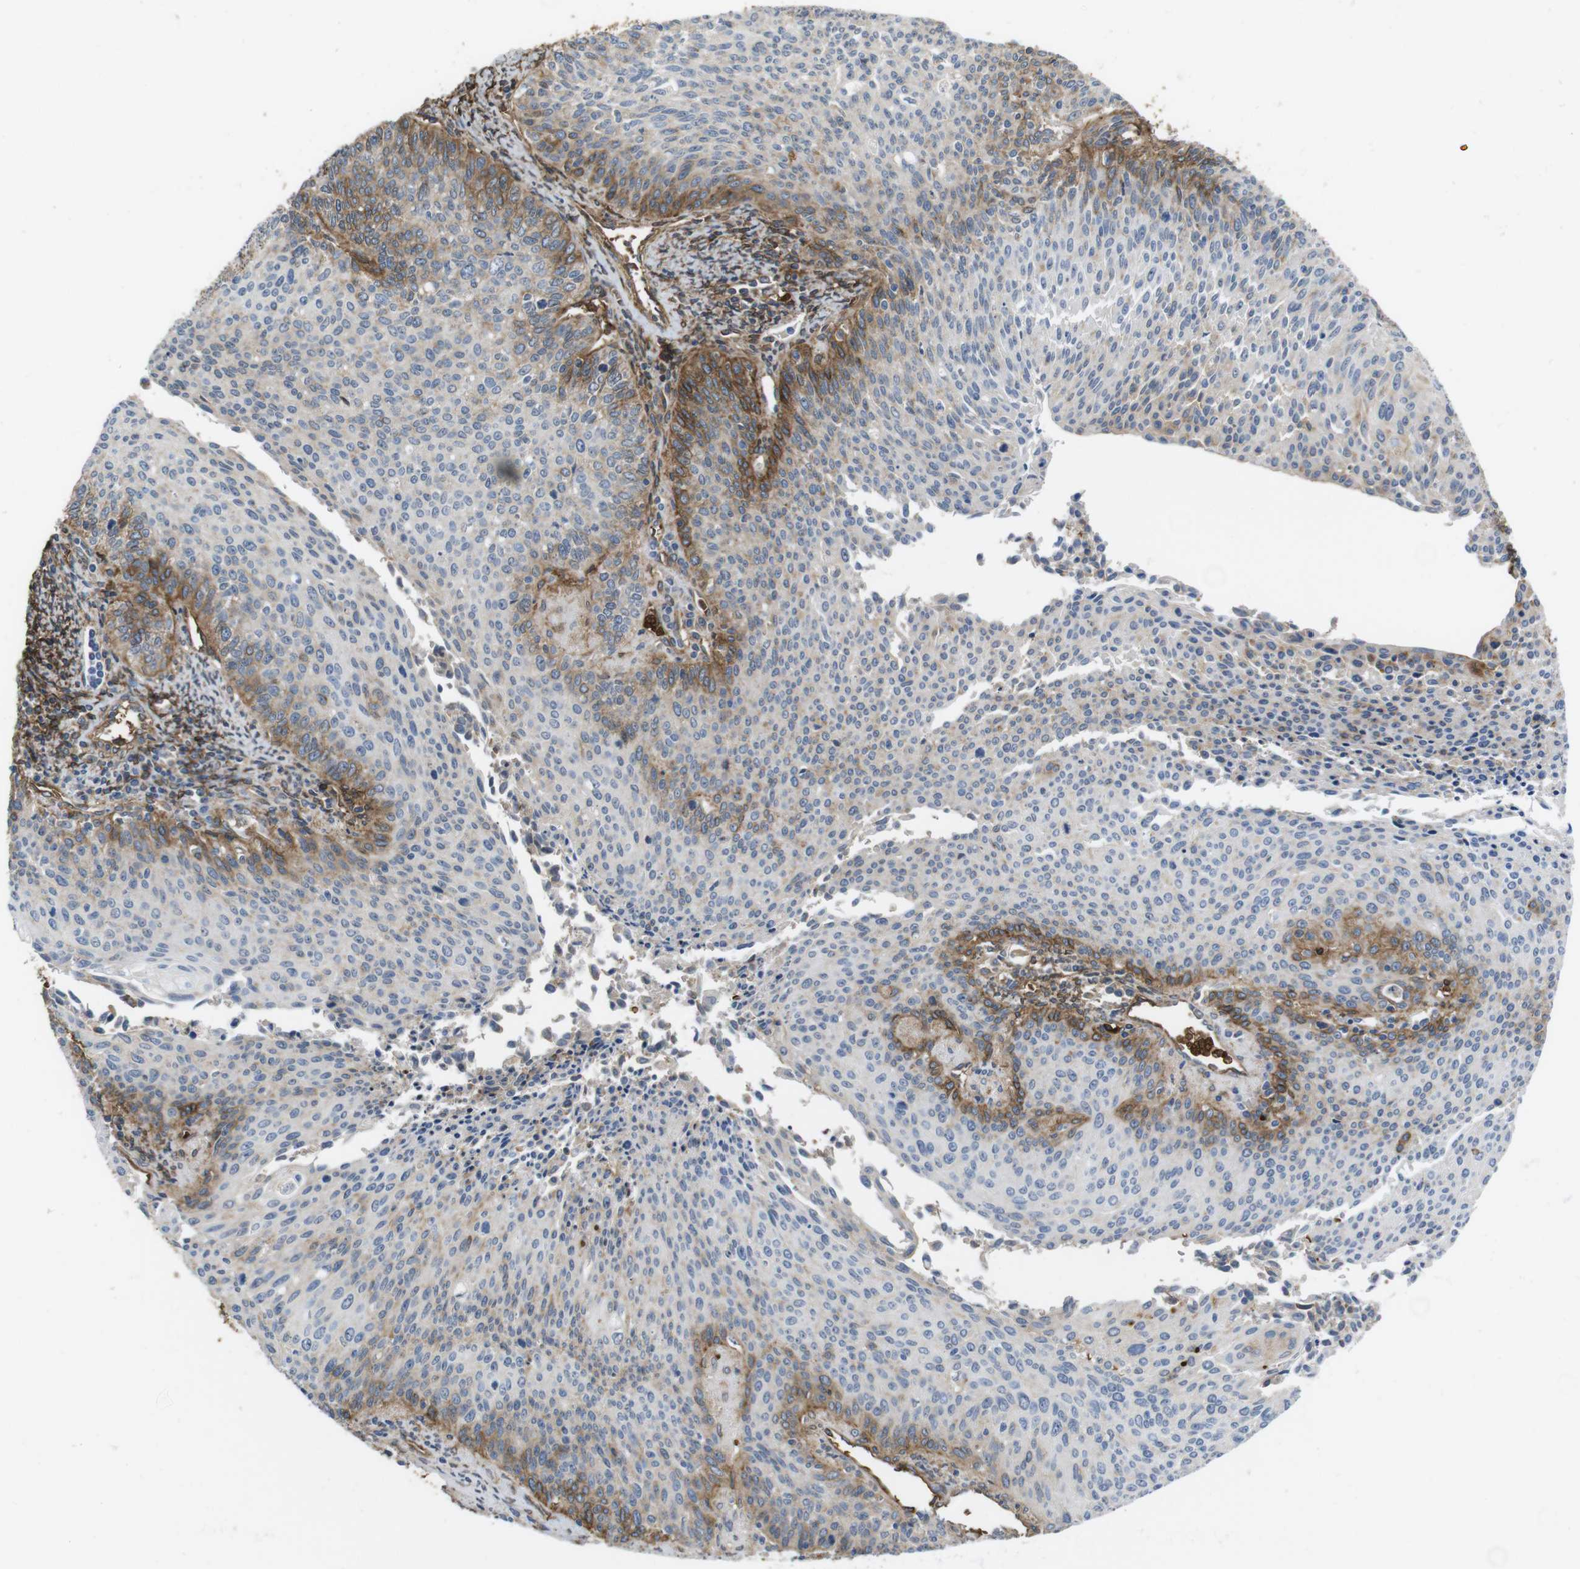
{"staining": {"intensity": "moderate", "quantity": "<25%", "location": "cytoplasmic/membranous"}, "tissue": "cervical cancer", "cell_type": "Tumor cells", "image_type": "cancer", "snomed": [{"axis": "morphology", "description": "Squamous cell carcinoma, NOS"}, {"axis": "topography", "description": "Cervix"}], "caption": "The photomicrograph reveals immunohistochemical staining of cervical cancer. There is moderate cytoplasmic/membranous staining is present in approximately <25% of tumor cells.", "gene": "CYBRD1", "patient": {"sex": "female", "age": 55}}